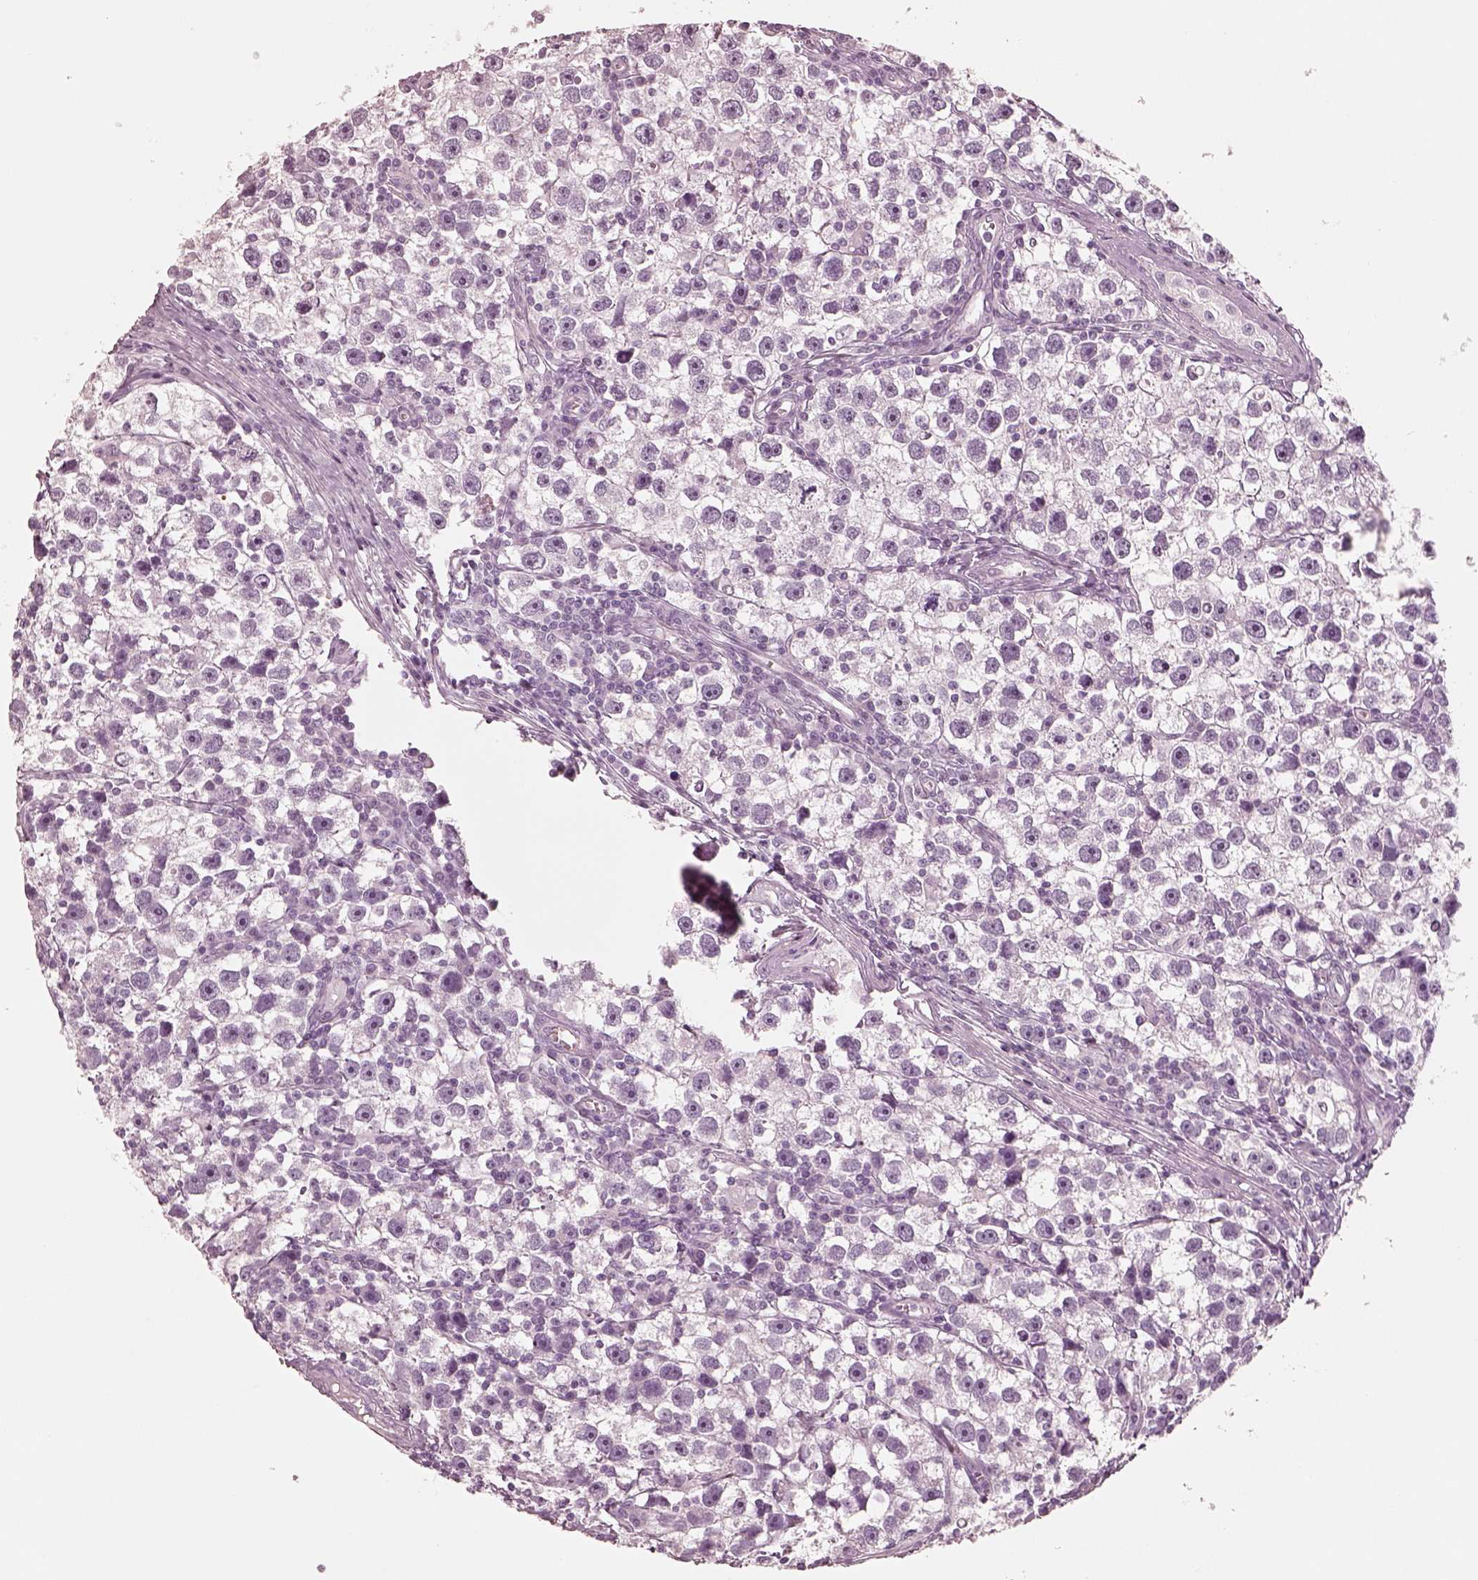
{"staining": {"intensity": "negative", "quantity": "none", "location": "none"}, "tissue": "testis cancer", "cell_type": "Tumor cells", "image_type": "cancer", "snomed": [{"axis": "morphology", "description": "Seminoma, NOS"}, {"axis": "topography", "description": "Testis"}], "caption": "High power microscopy photomicrograph of an IHC image of testis seminoma, revealing no significant staining in tumor cells.", "gene": "R3HDML", "patient": {"sex": "male", "age": 30}}